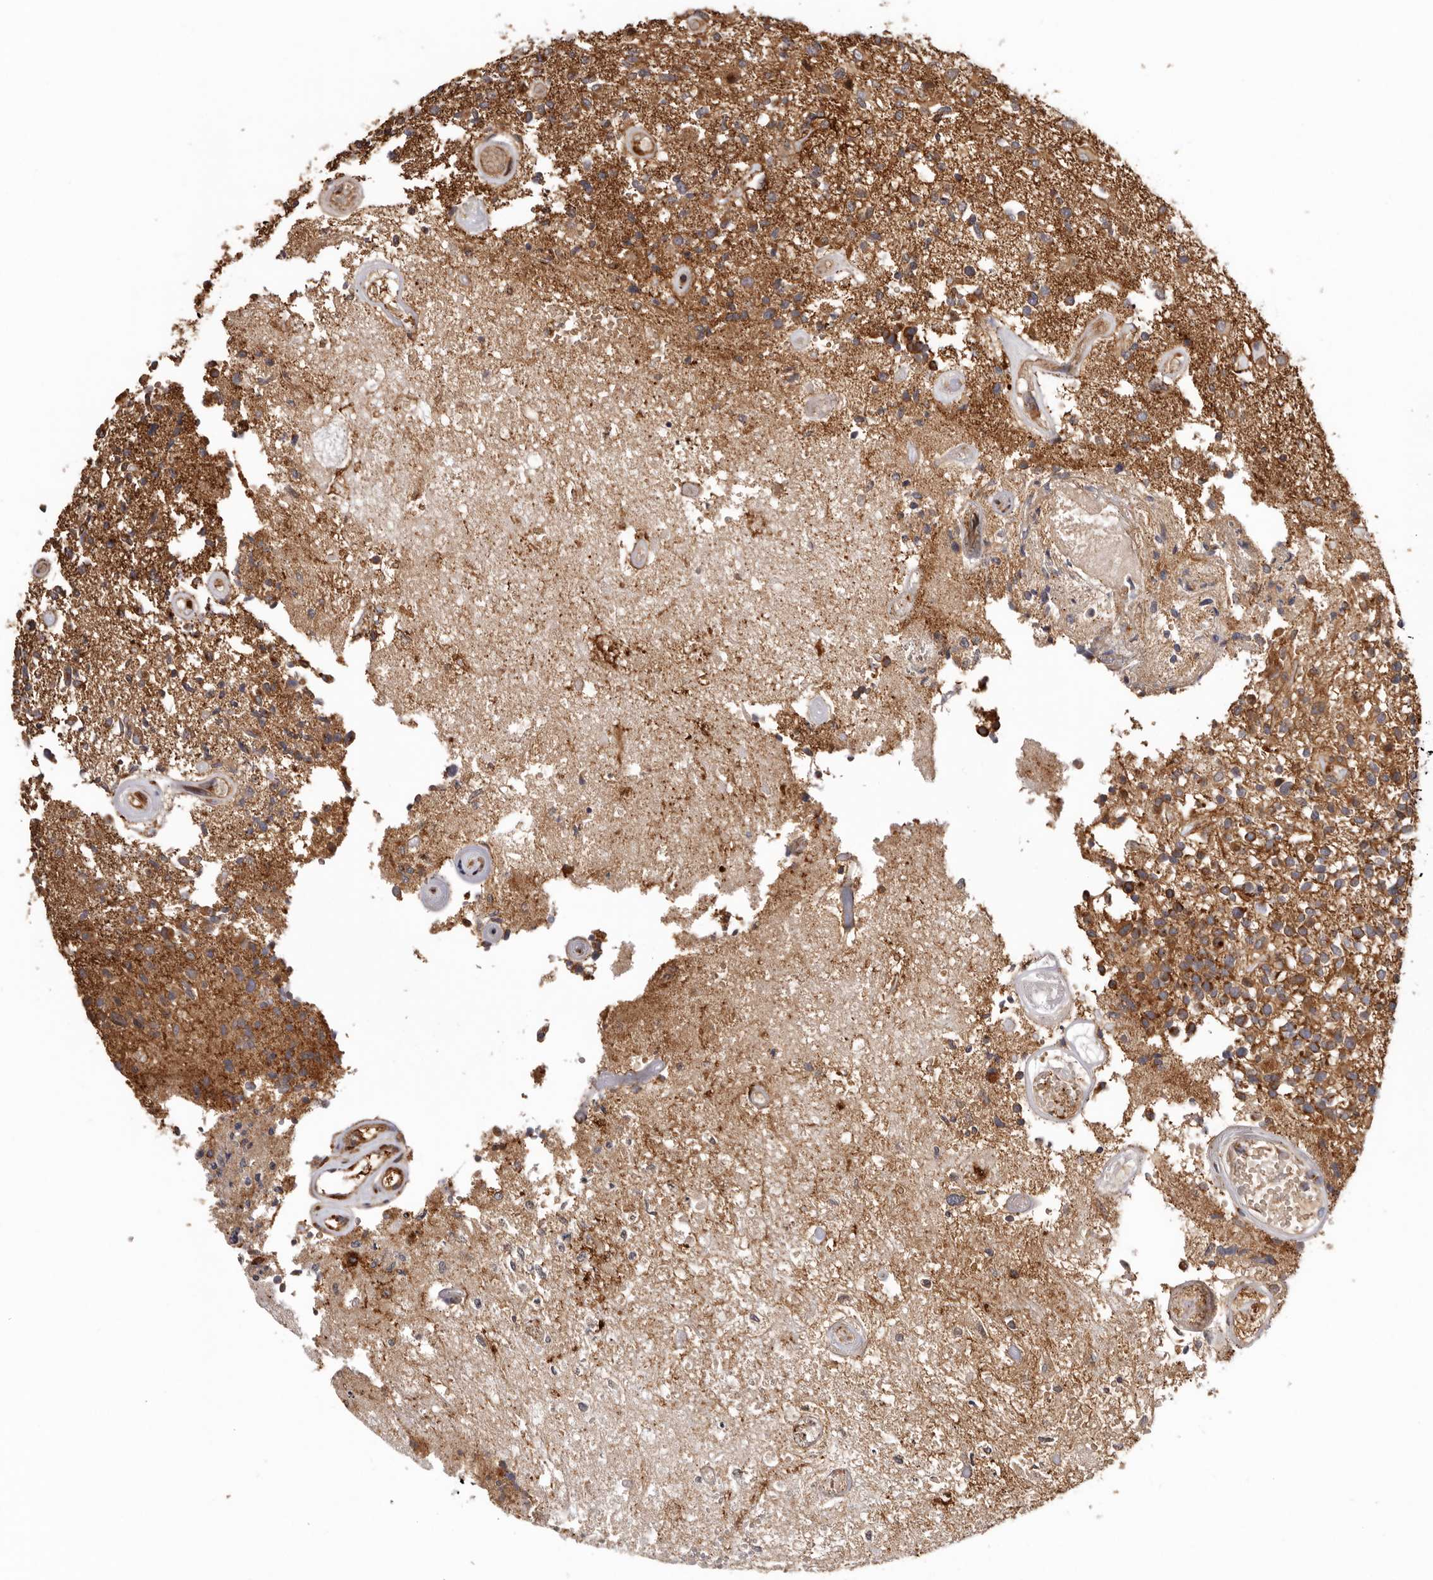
{"staining": {"intensity": "strong", "quantity": "25%-75%", "location": "cytoplasmic/membranous"}, "tissue": "glioma", "cell_type": "Tumor cells", "image_type": "cancer", "snomed": [{"axis": "morphology", "description": "Glioma, malignant, High grade"}, {"axis": "morphology", "description": "Glioblastoma, NOS"}, {"axis": "topography", "description": "Brain"}], "caption": "Immunohistochemical staining of human glioma exhibits strong cytoplasmic/membranous protein expression in approximately 25%-75% of tumor cells. Nuclei are stained in blue.", "gene": "GPR27", "patient": {"sex": "male", "age": 60}}